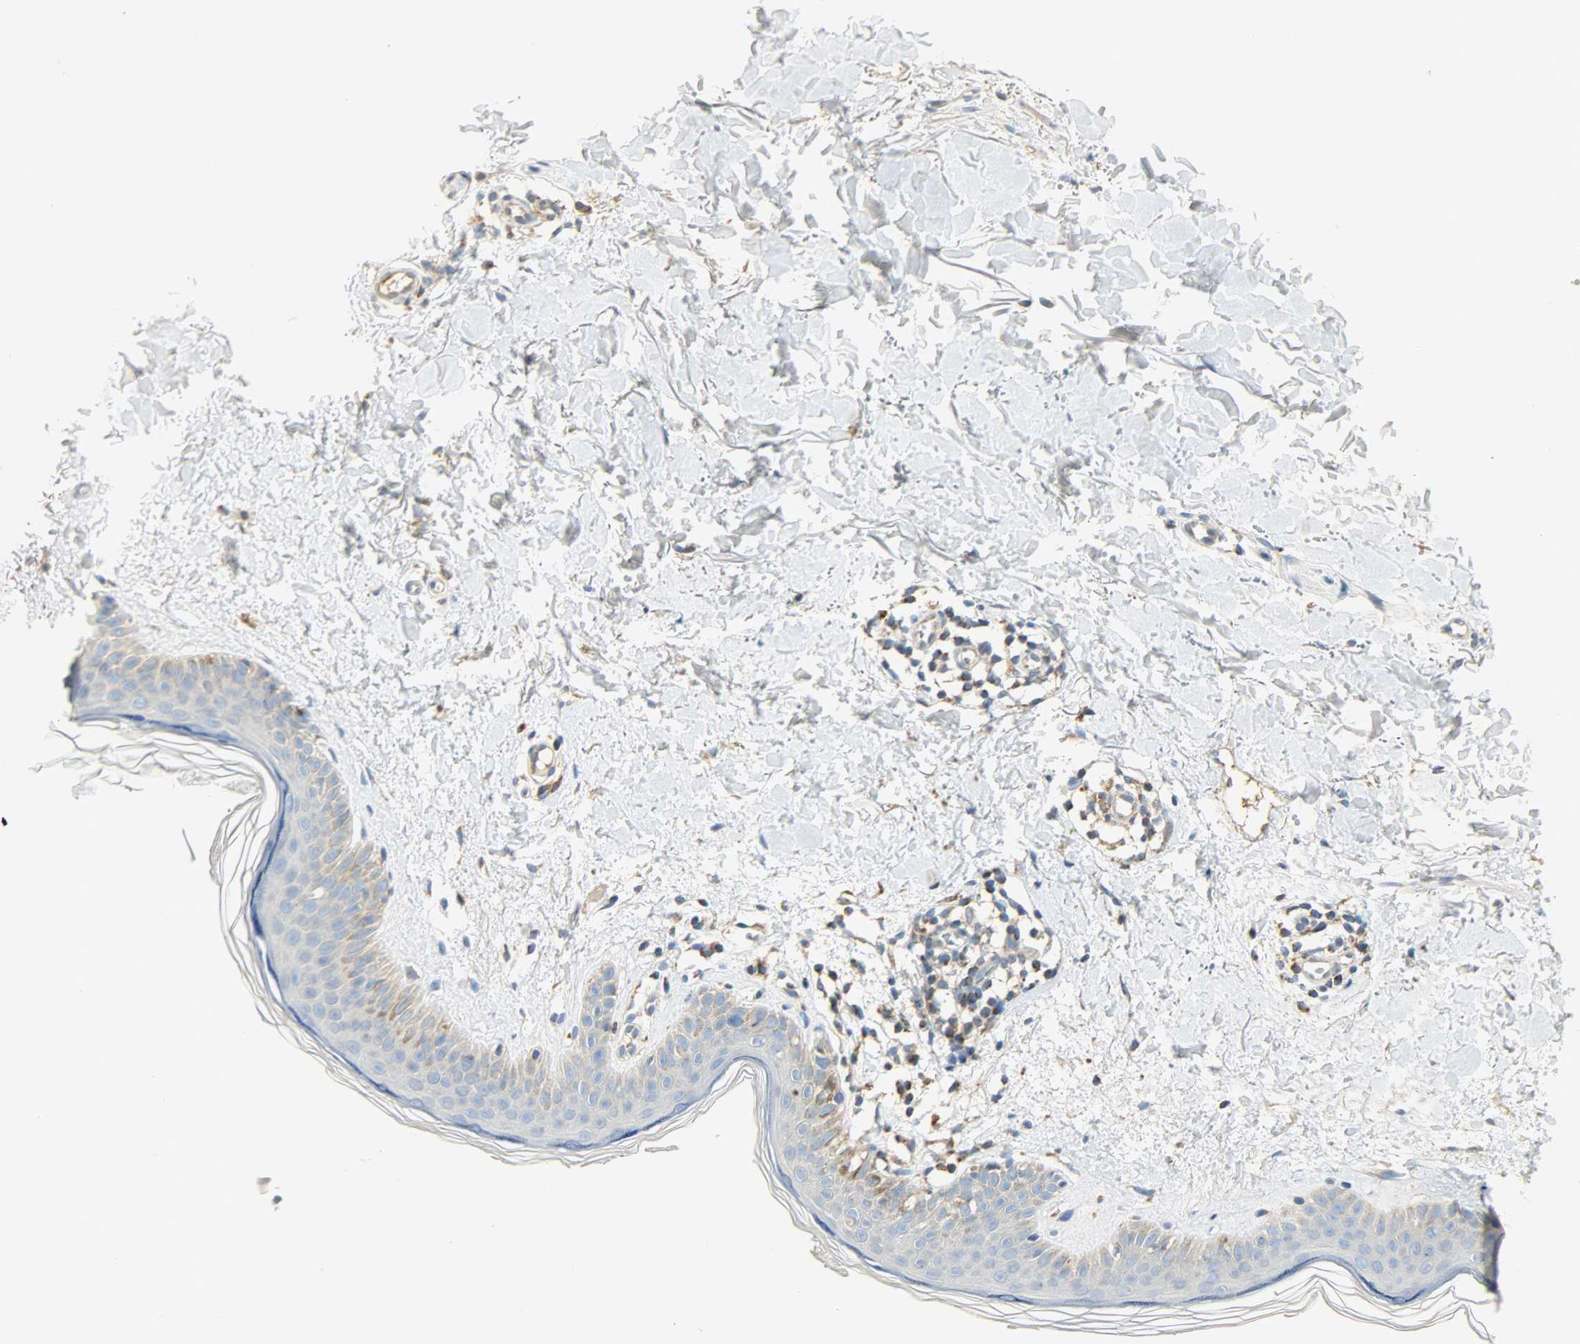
{"staining": {"intensity": "weak", "quantity": ">75%", "location": "cytoplasmic/membranous"}, "tissue": "skin", "cell_type": "Fibroblasts", "image_type": "normal", "snomed": [{"axis": "morphology", "description": "Normal tissue, NOS"}, {"axis": "topography", "description": "Skin"}], "caption": "Immunohistochemistry (IHC) micrograph of unremarkable skin stained for a protein (brown), which reveals low levels of weak cytoplasmic/membranous positivity in about >75% of fibroblasts.", "gene": "NNT", "patient": {"sex": "female", "age": 56}}